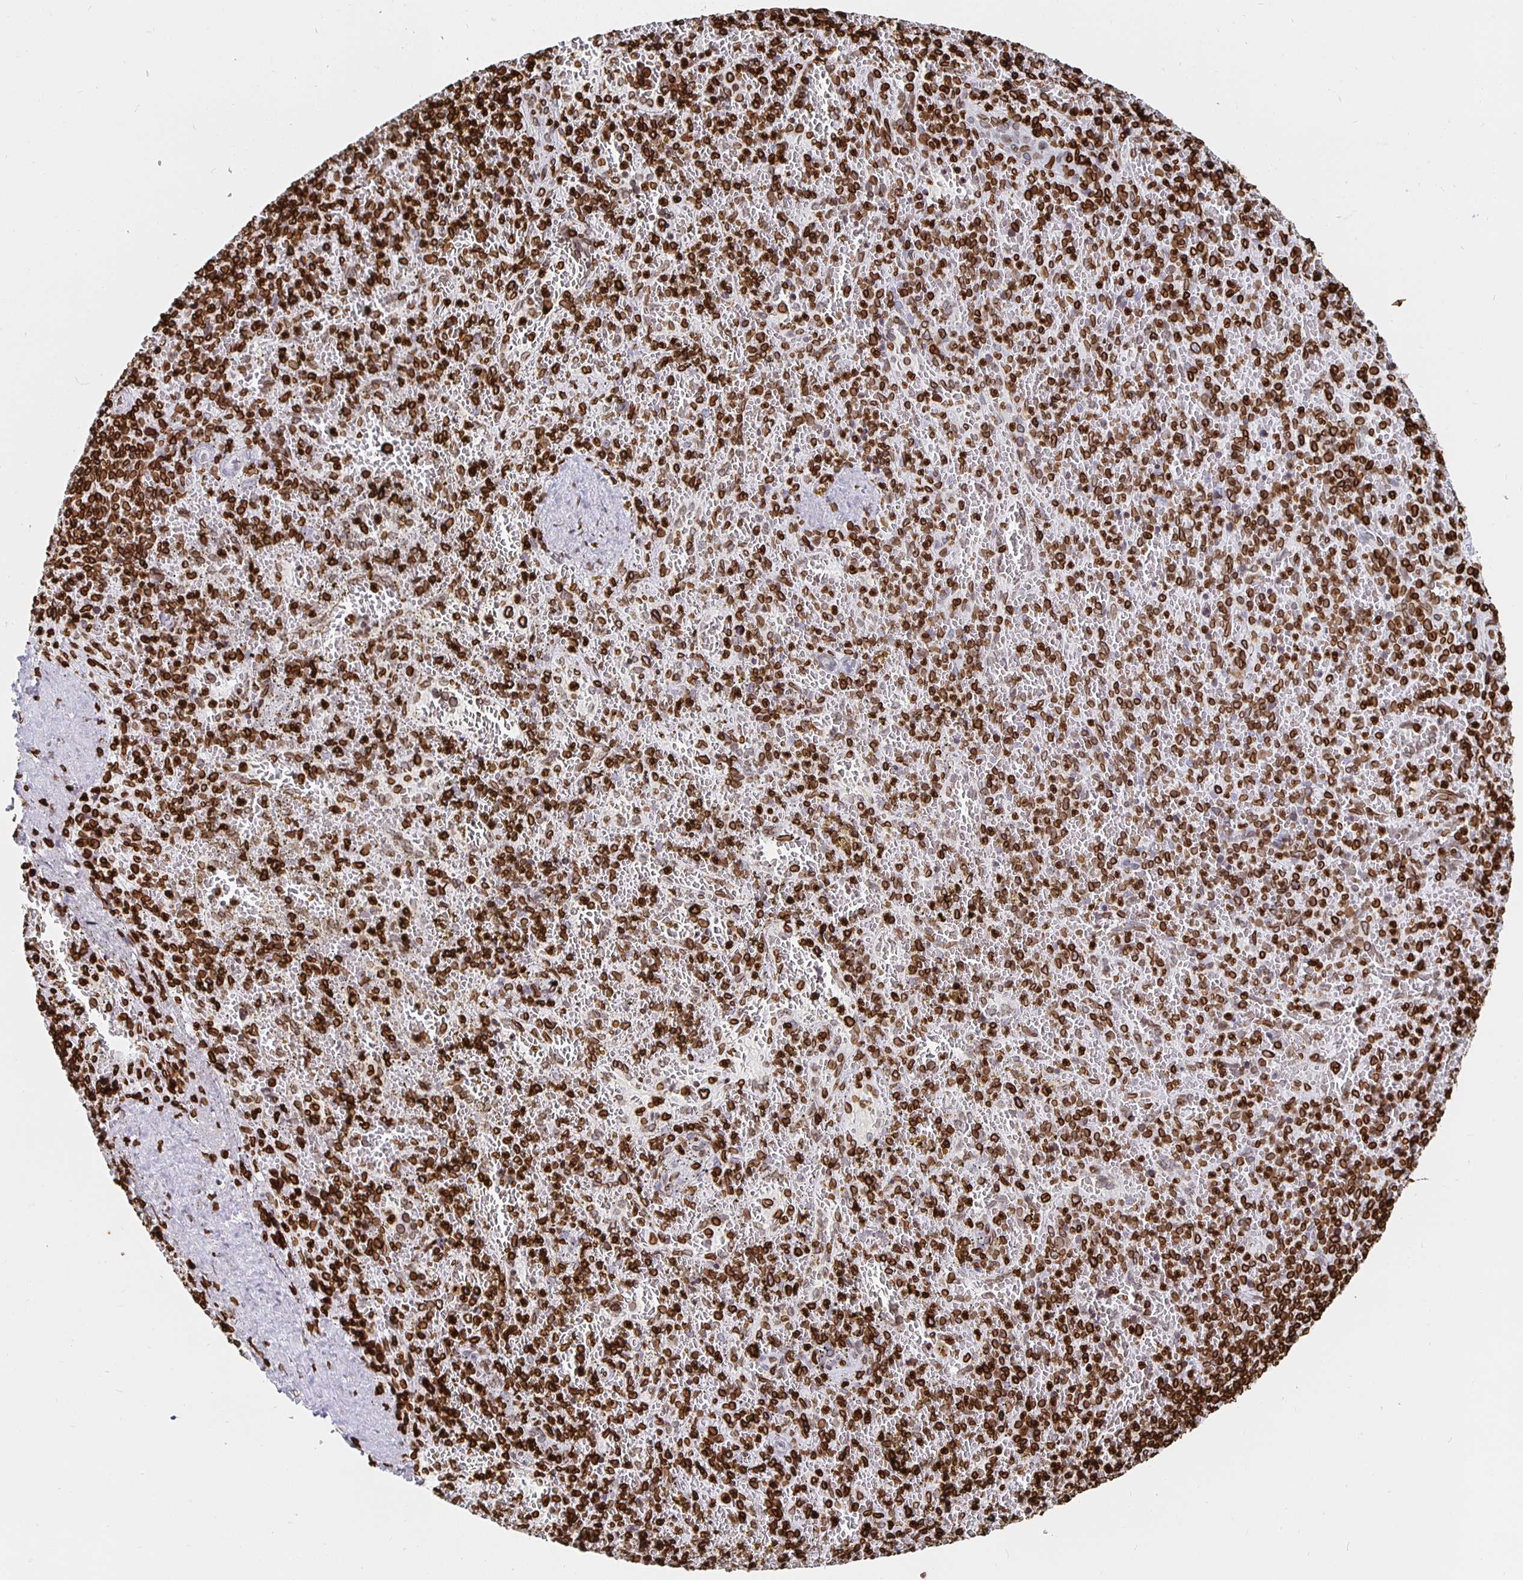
{"staining": {"intensity": "strong", "quantity": ">75%", "location": "cytoplasmic/membranous,nuclear"}, "tissue": "spleen", "cell_type": "Cells in red pulp", "image_type": "normal", "snomed": [{"axis": "morphology", "description": "Normal tissue, NOS"}, {"axis": "topography", "description": "Spleen"}], "caption": "Brown immunohistochemical staining in unremarkable spleen displays strong cytoplasmic/membranous,nuclear expression in approximately >75% of cells in red pulp.", "gene": "LMNB1", "patient": {"sex": "female", "age": 50}}